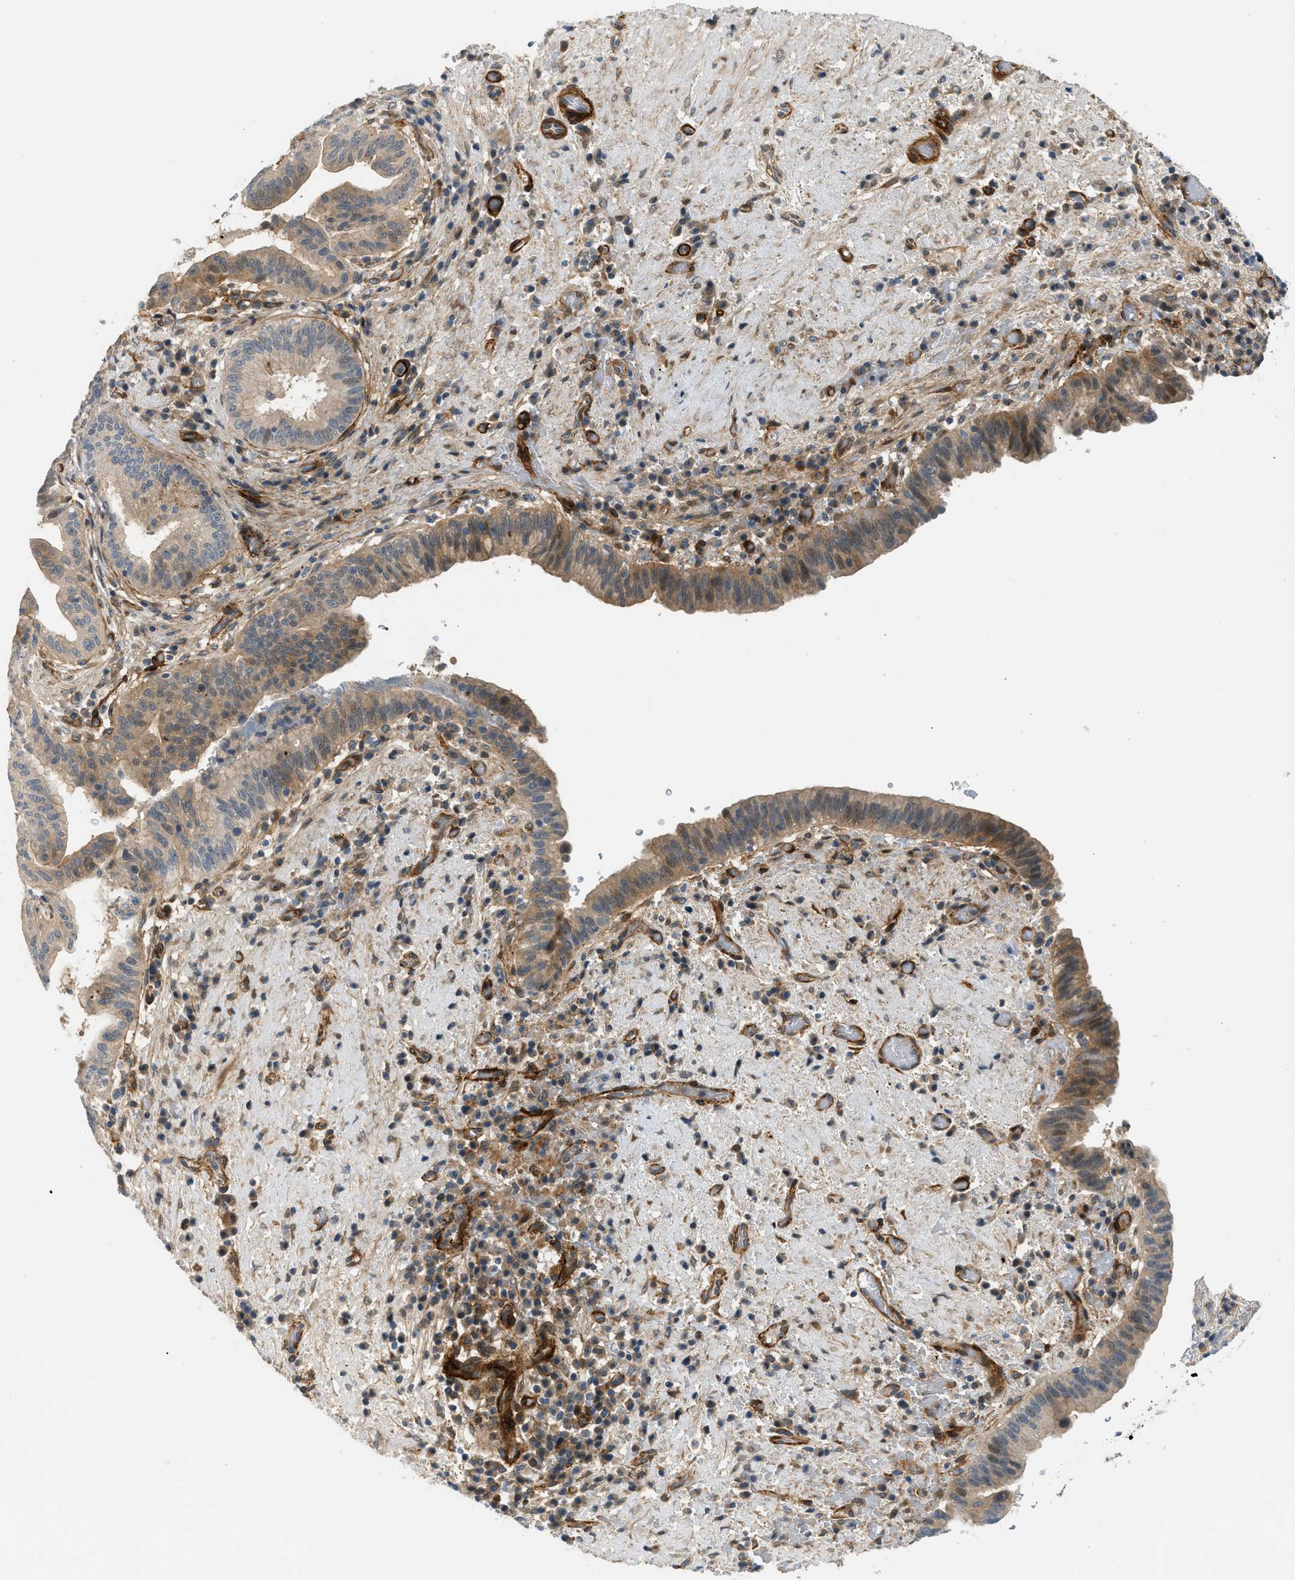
{"staining": {"intensity": "moderate", "quantity": ">75%", "location": "cytoplasmic/membranous"}, "tissue": "liver cancer", "cell_type": "Tumor cells", "image_type": "cancer", "snomed": [{"axis": "morphology", "description": "Cholangiocarcinoma"}, {"axis": "topography", "description": "Liver"}], "caption": "Liver cholangiocarcinoma stained with a brown dye shows moderate cytoplasmic/membranous positive expression in about >75% of tumor cells.", "gene": "EDNRA", "patient": {"sex": "female", "age": 38}}